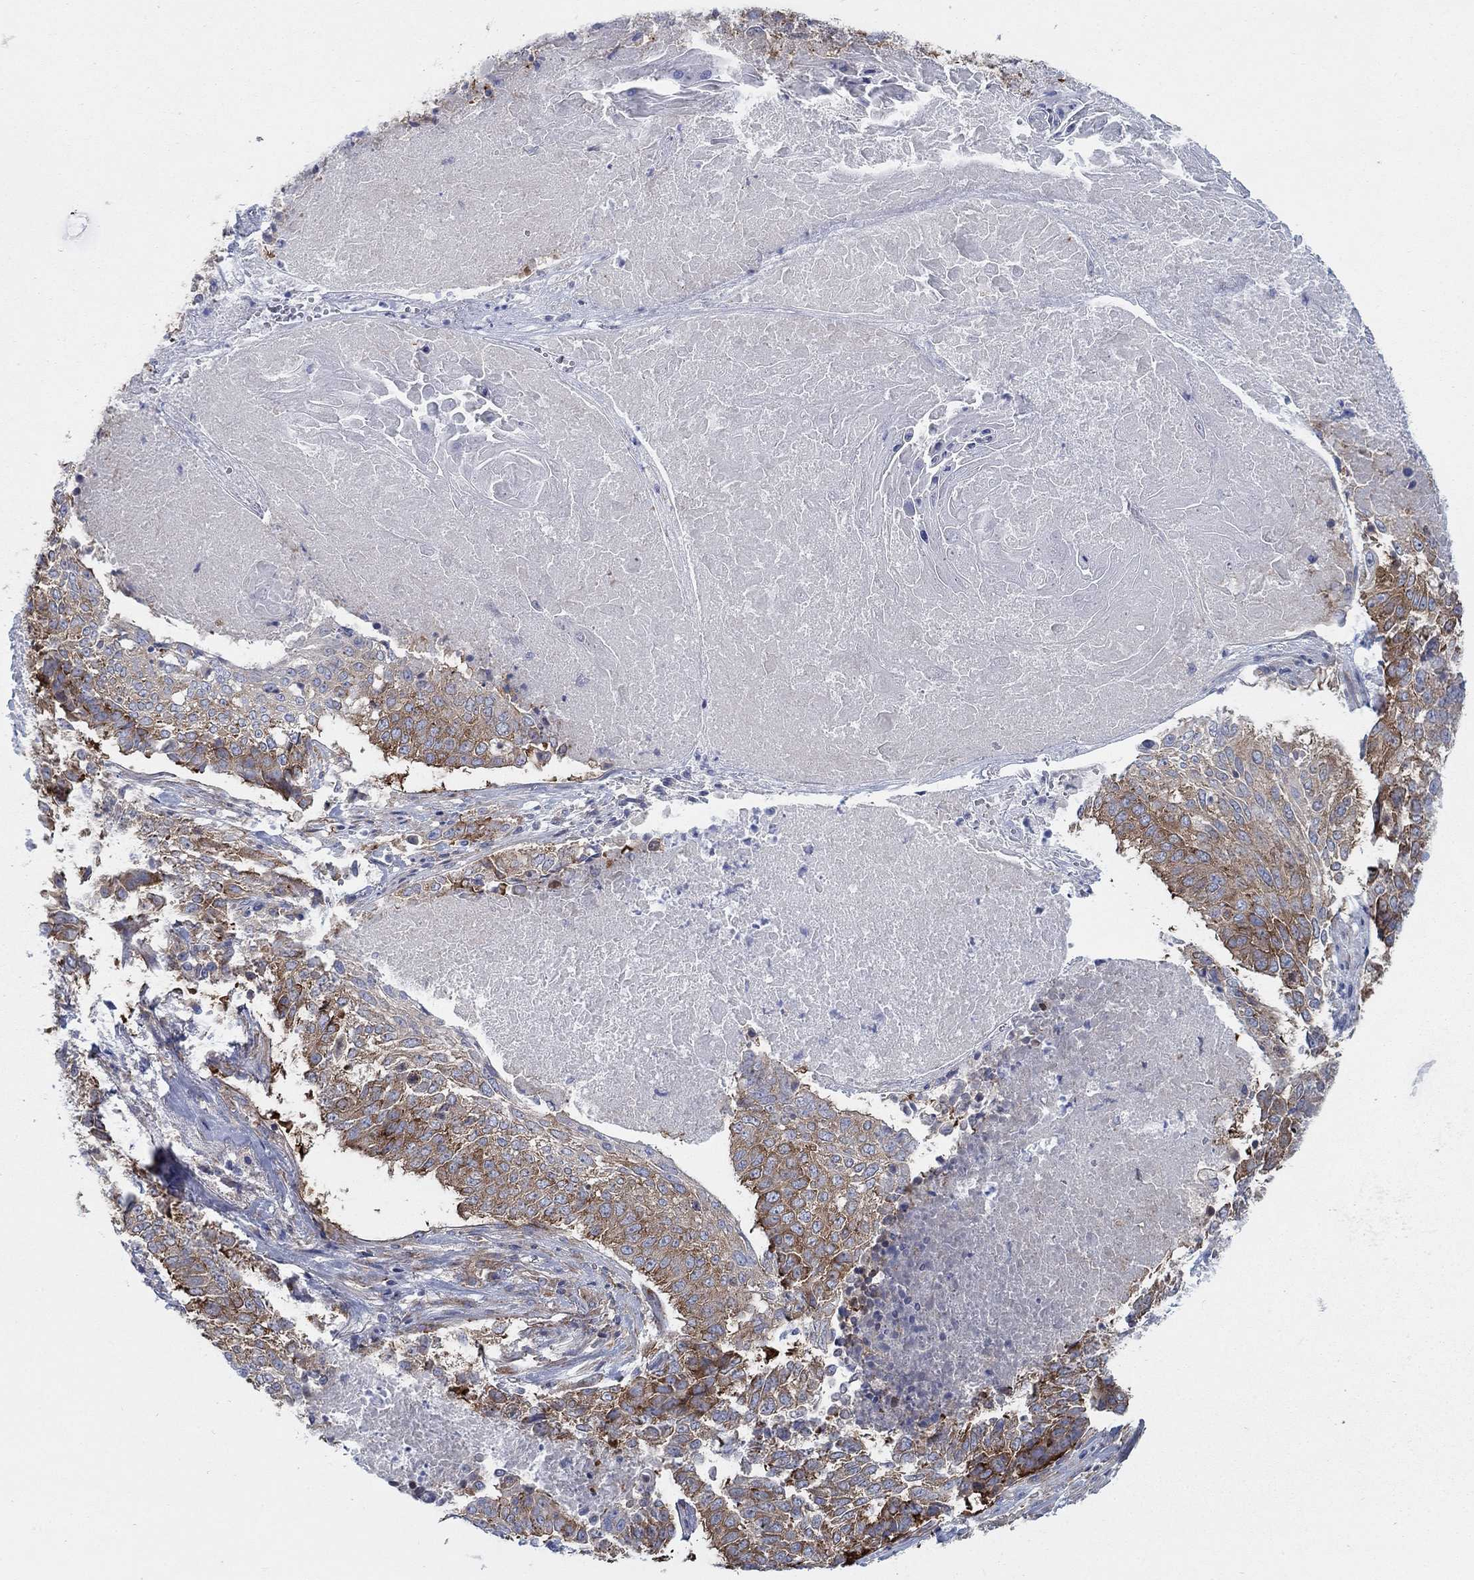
{"staining": {"intensity": "strong", "quantity": "25%-75%", "location": "cytoplasmic/membranous"}, "tissue": "lung cancer", "cell_type": "Tumor cells", "image_type": "cancer", "snomed": [{"axis": "morphology", "description": "Squamous cell carcinoma, NOS"}, {"axis": "topography", "description": "Lung"}], "caption": "High-magnification brightfield microscopy of lung squamous cell carcinoma stained with DAB (3,3'-diaminobenzidine) (brown) and counterstained with hematoxylin (blue). tumor cells exhibit strong cytoplasmic/membranous staining is seen in about25%-75% of cells. The protein of interest is stained brown, and the nuclei are stained in blue (DAB IHC with brightfield microscopy, high magnification).", "gene": "TMEM59", "patient": {"sex": "male", "age": 64}}